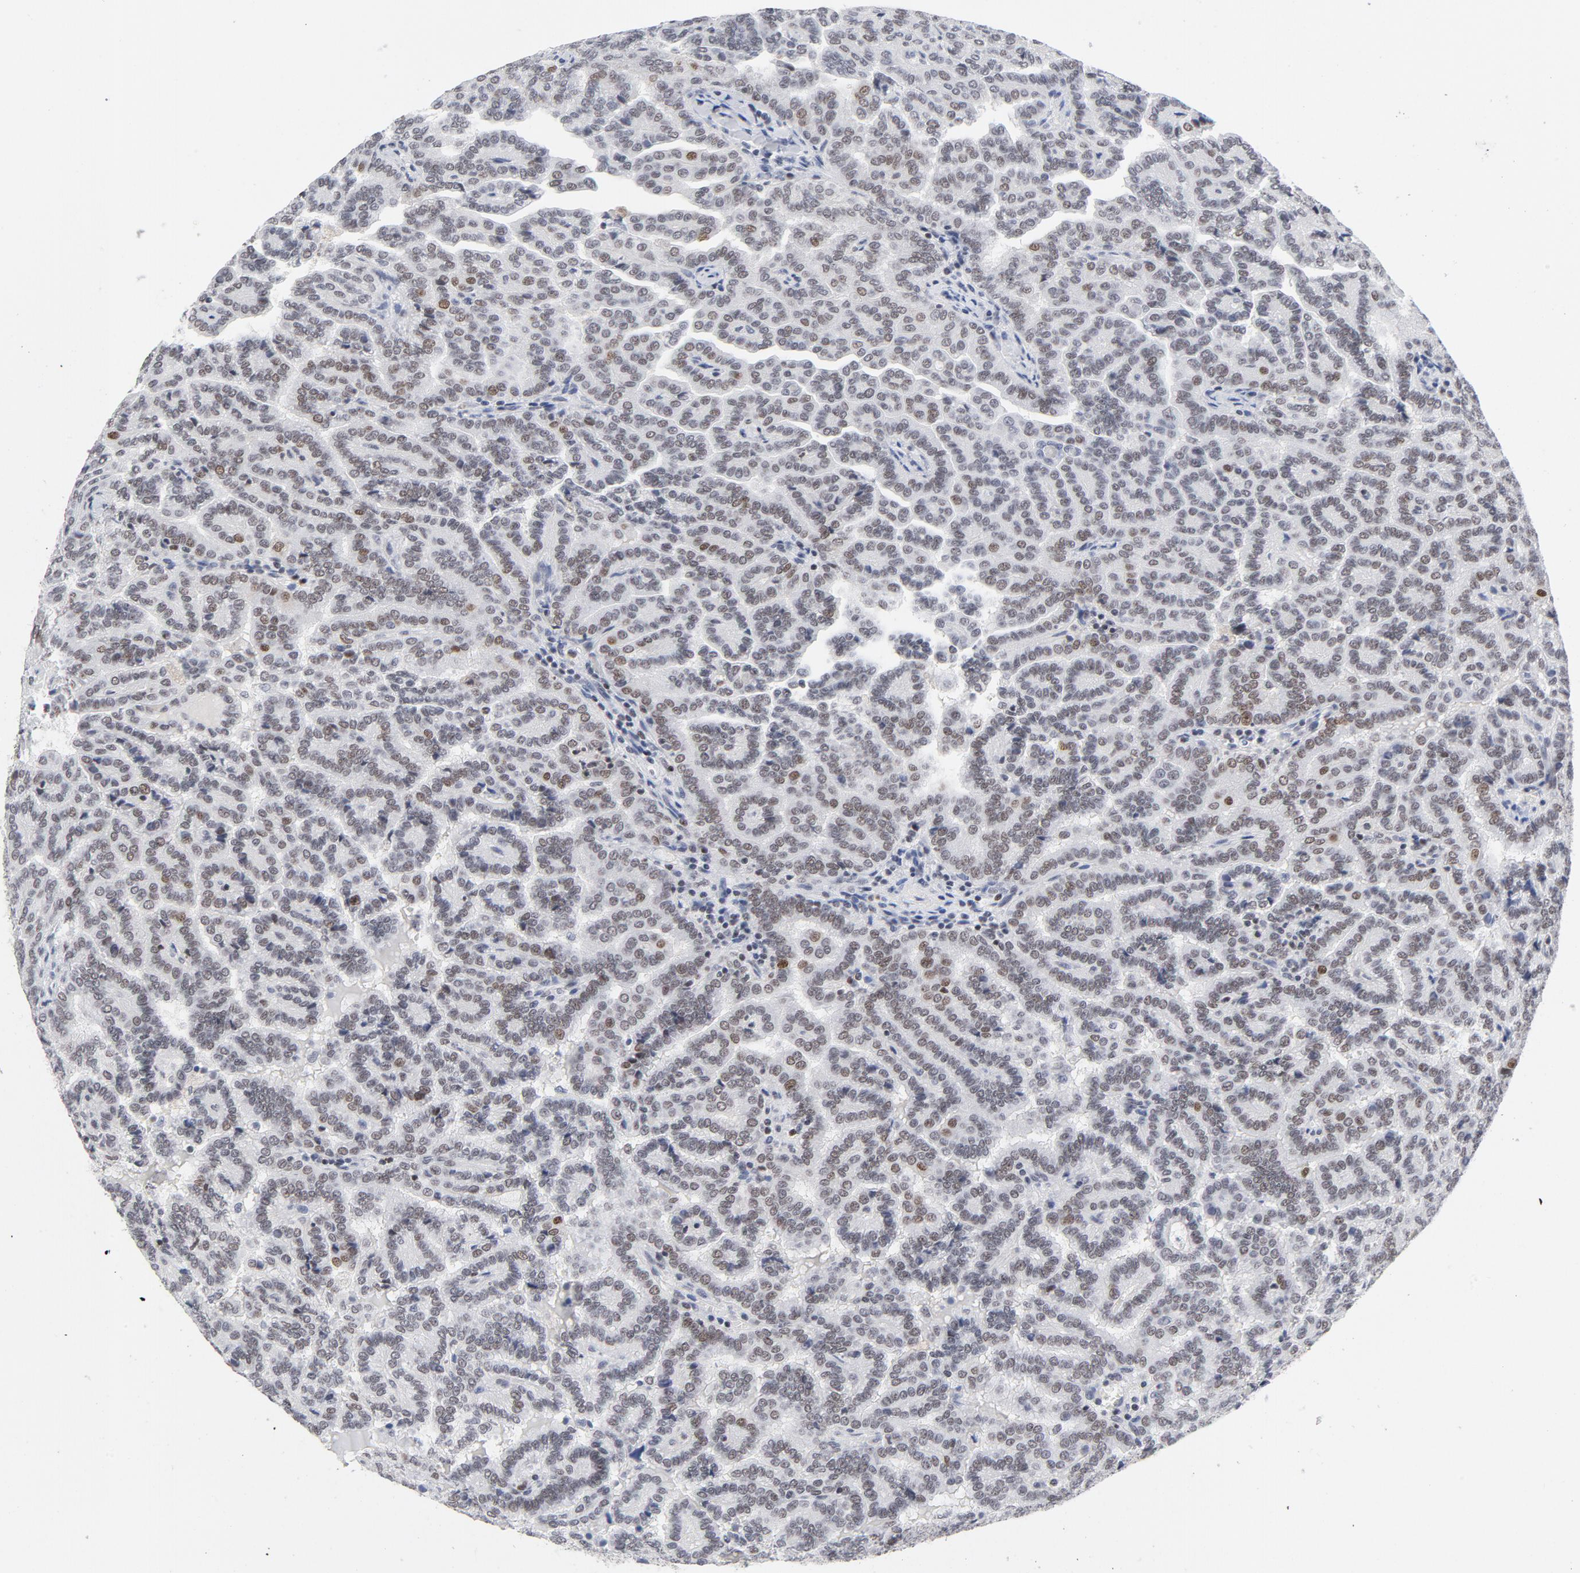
{"staining": {"intensity": "weak", "quantity": "<25%", "location": "nuclear"}, "tissue": "renal cancer", "cell_type": "Tumor cells", "image_type": "cancer", "snomed": [{"axis": "morphology", "description": "Adenocarcinoma, NOS"}, {"axis": "topography", "description": "Kidney"}], "caption": "DAB (3,3'-diaminobenzidine) immunohistochemical staining of renal cancer (adenocarcinoma) exhibits no significant positivity in tumor cells.", "gene": "RFC4", "patient": {"sex": "male", "age": 61}}